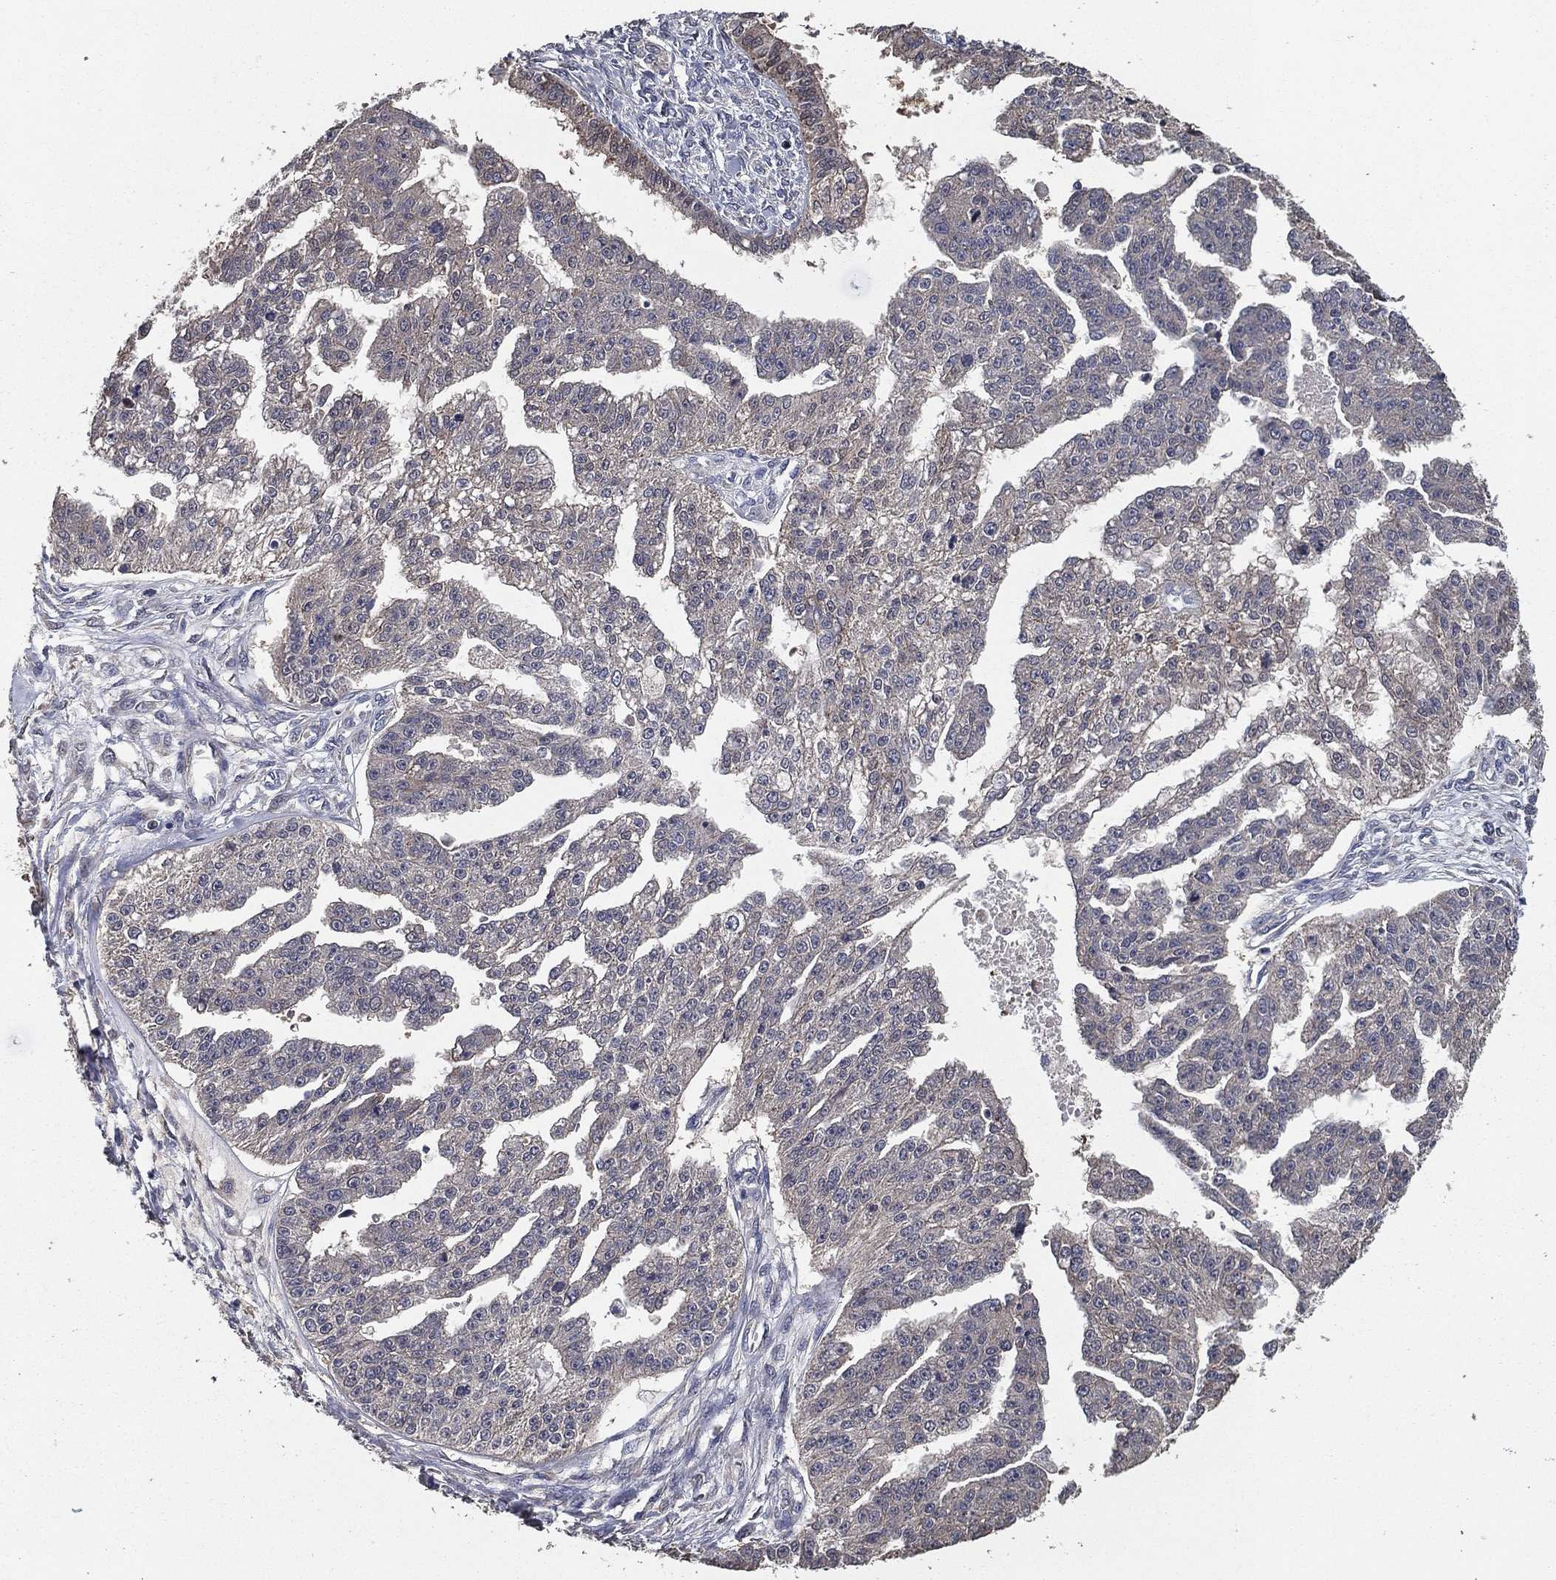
{"staining": {"intensity": "negative", "quantity": "none", "location": "none"}, "tissue": "ovarian cancer", "cell_type": "Tumor cells", "image_type": "cancer", "snomed": [{"axis": "morphology", "description": "Cystadenocarcinoma, serous, NOS"}, {"axis": "topography", "description": "Ovary"}], "caption": "The IHC histopathology image has no significant positivity in tumor cells of ovarian cancer (serous cystadenocarcinoma) tissue.", "gene": "PCNT", "patient": {"sex": "female", "age": 58}}